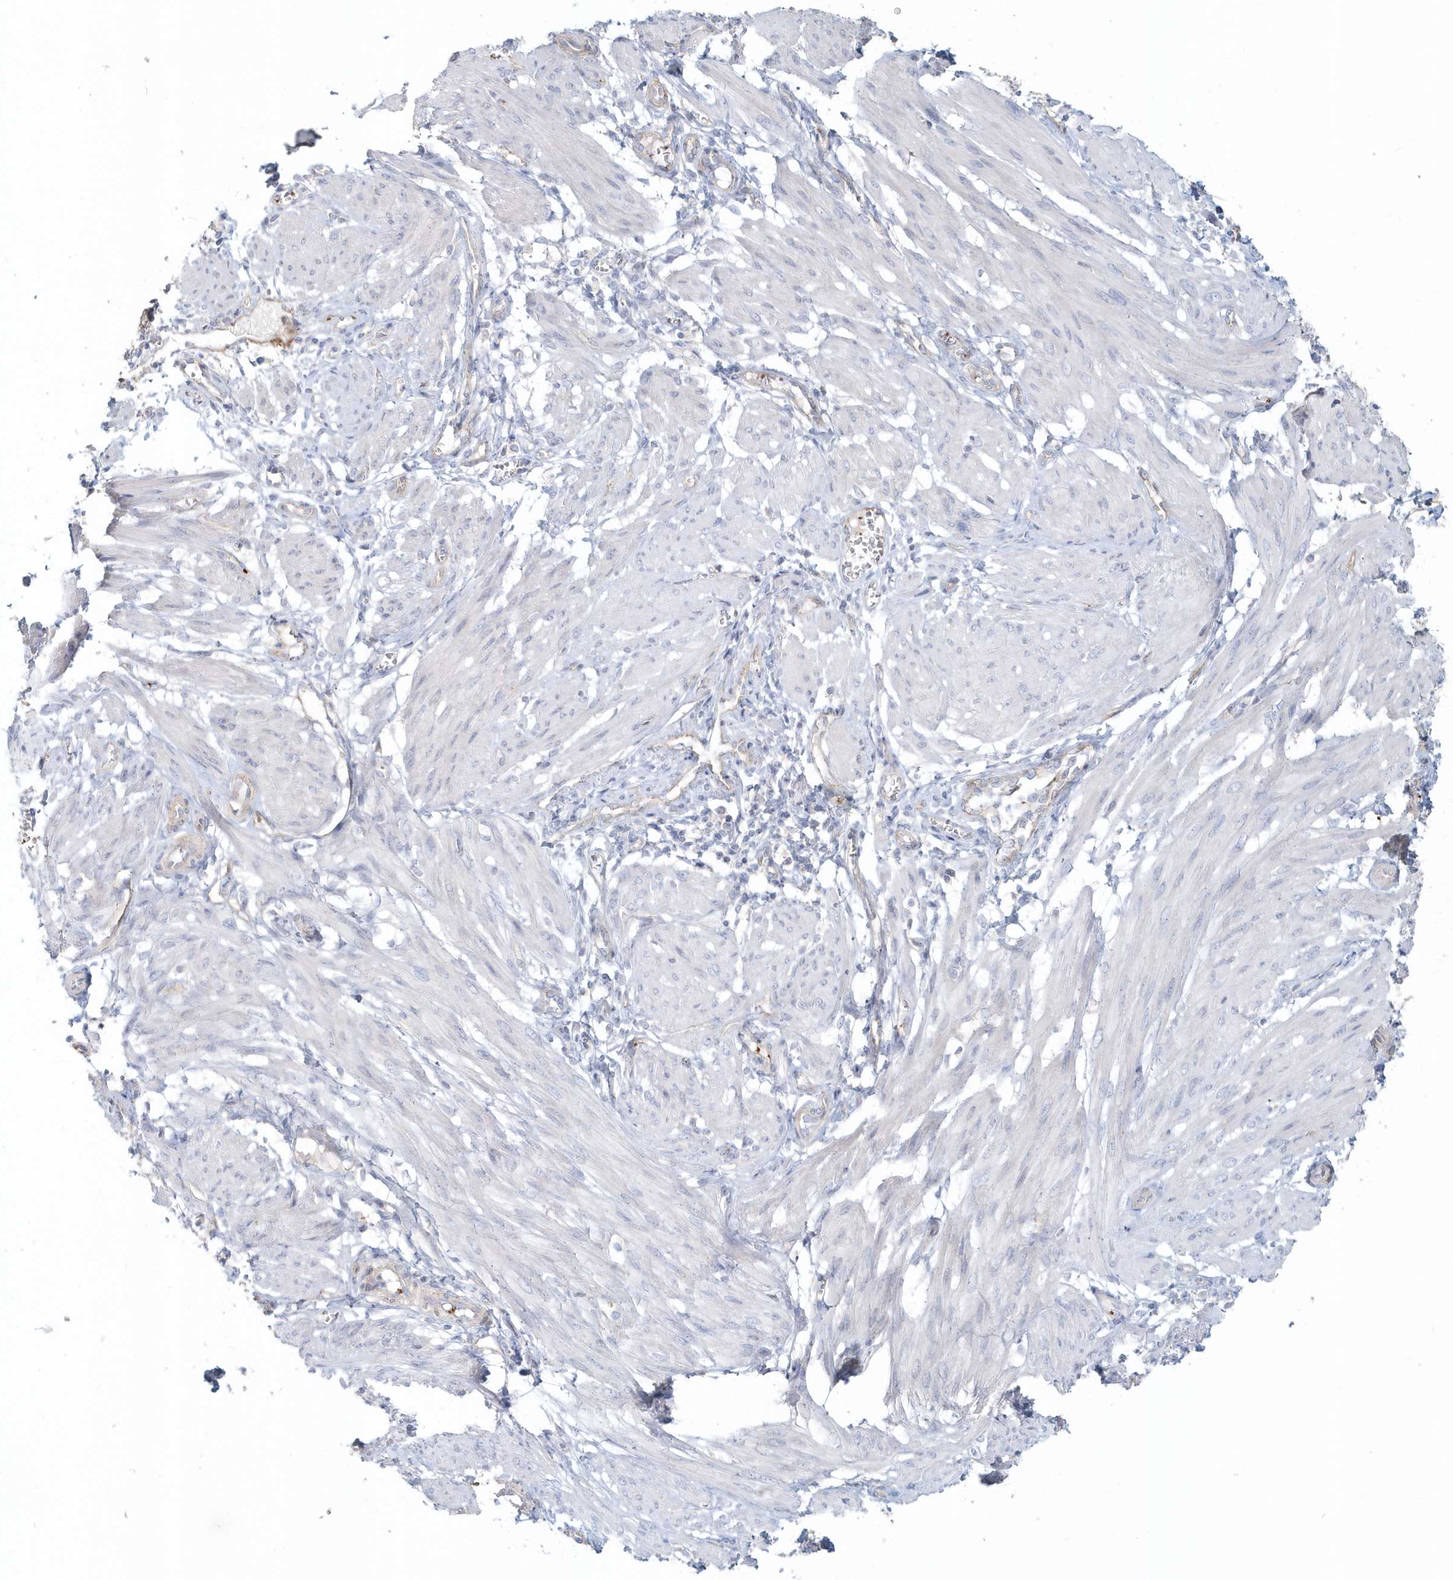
{"staining": {"intensity": "negative", "quantity": "none", "location": "none"}, "tissue": "smooth muscle", "cell_type": "Smooth muscle cells", "image_type": "normal", "snomed": [{"axis": "morphology", "description": "Normal tissue, NOS"}, {"axis": "topography", "description": "Smooth muscle"}], "caption": "Immunohistochemistry of unremarkable human smooth muscle shows no expression in smooth muscle cells.", "gene": "MMRN1", "patient": {"sex": "female", "age": 39}}